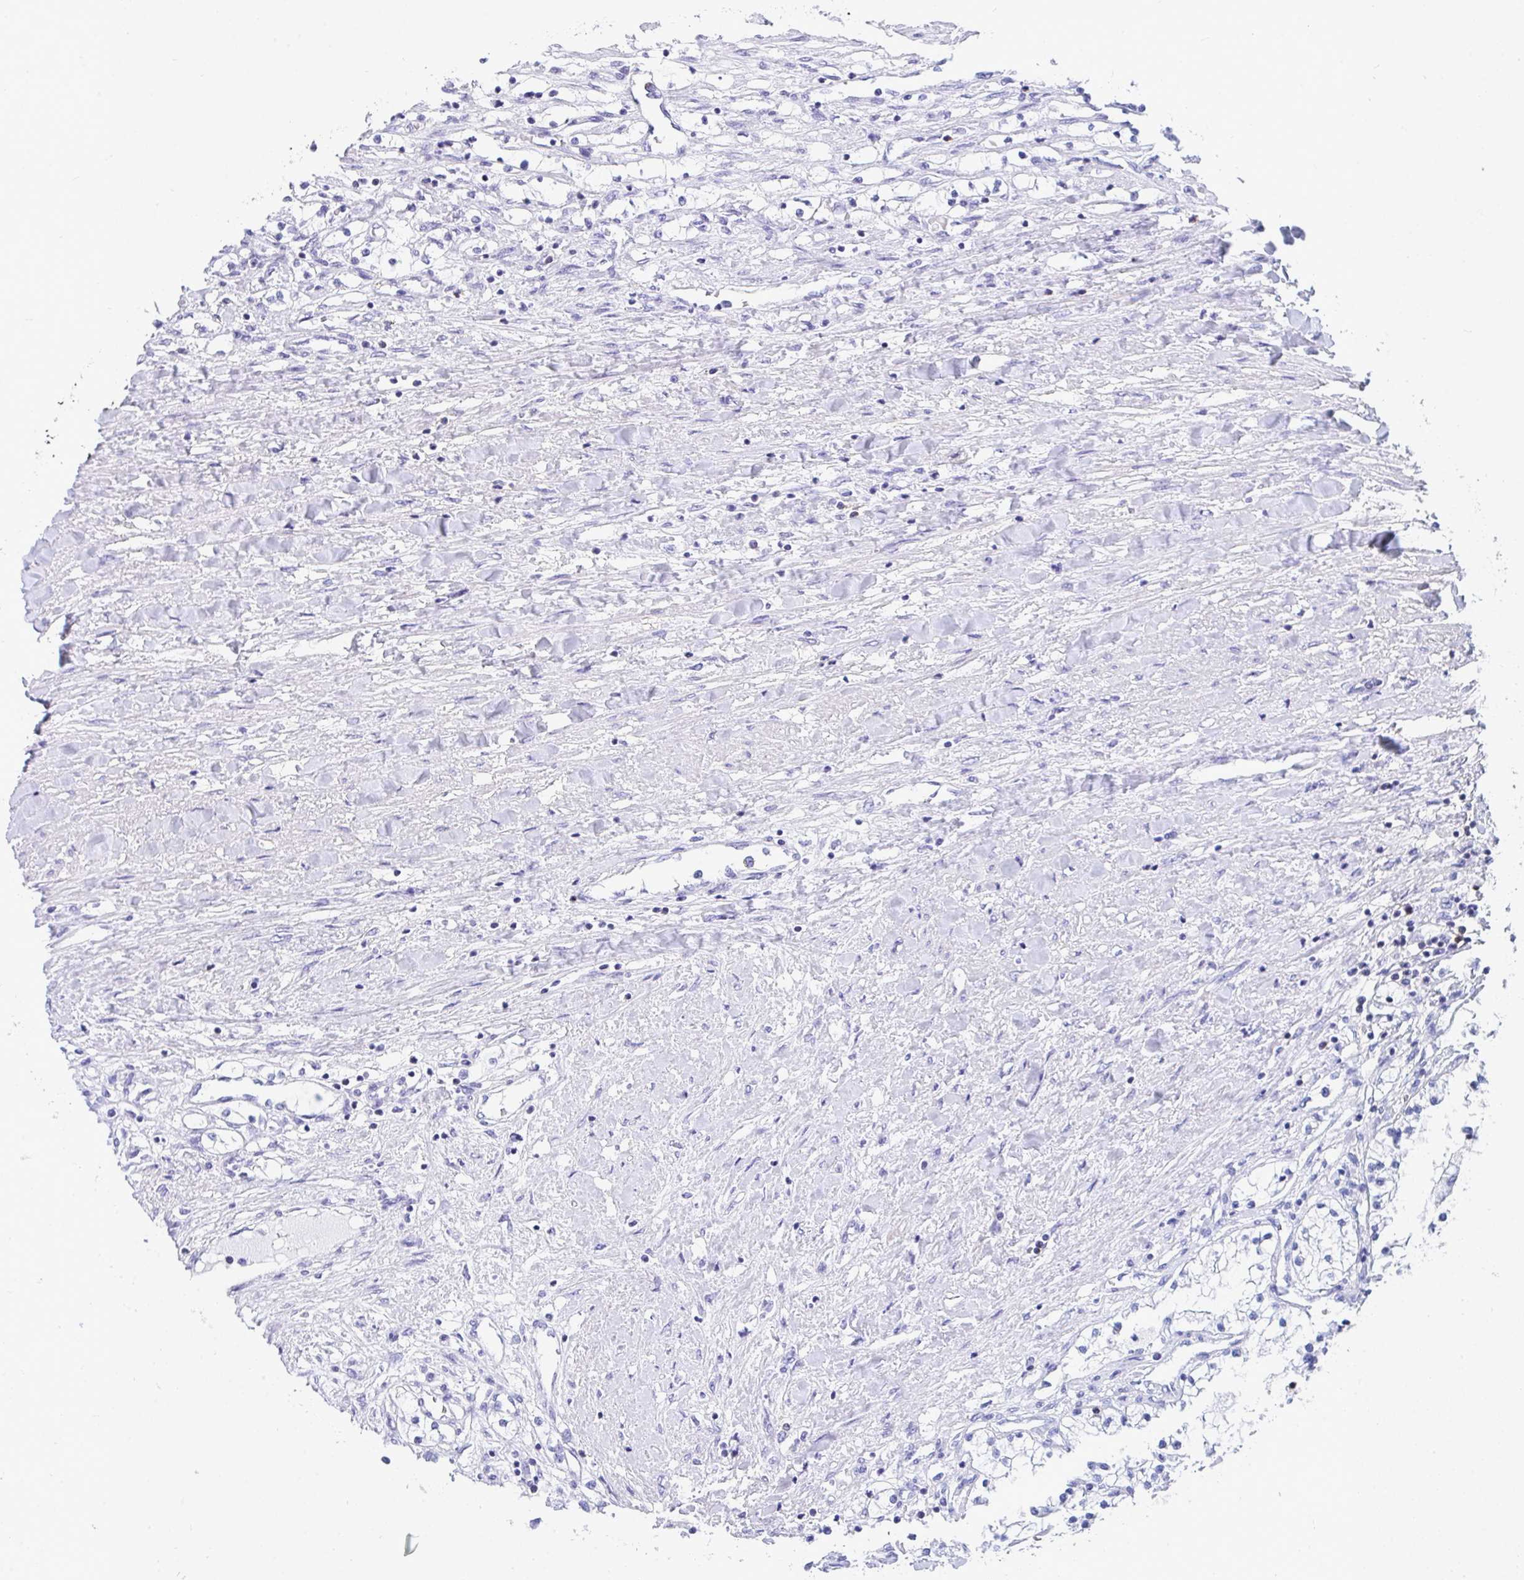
{"staining": {"intensity": "negative", "quantity": "none", "location": "none"}, "tissue": "renal cancer", "cell_type": "Tumor cells", "image_type": "cancer", "snomed": [{"axis": "morphology", "description": "Adenocarcinoma, NOS"}, {"axis": "topography", "description": "Kidney"}], "caption": "DAB immunohistochemical staining of human adenocarcinoma (renal) demonstrates no significant positivity in tumor cells.", "gene": "CD7", "patient": {"sex": "male", "age": 68}}